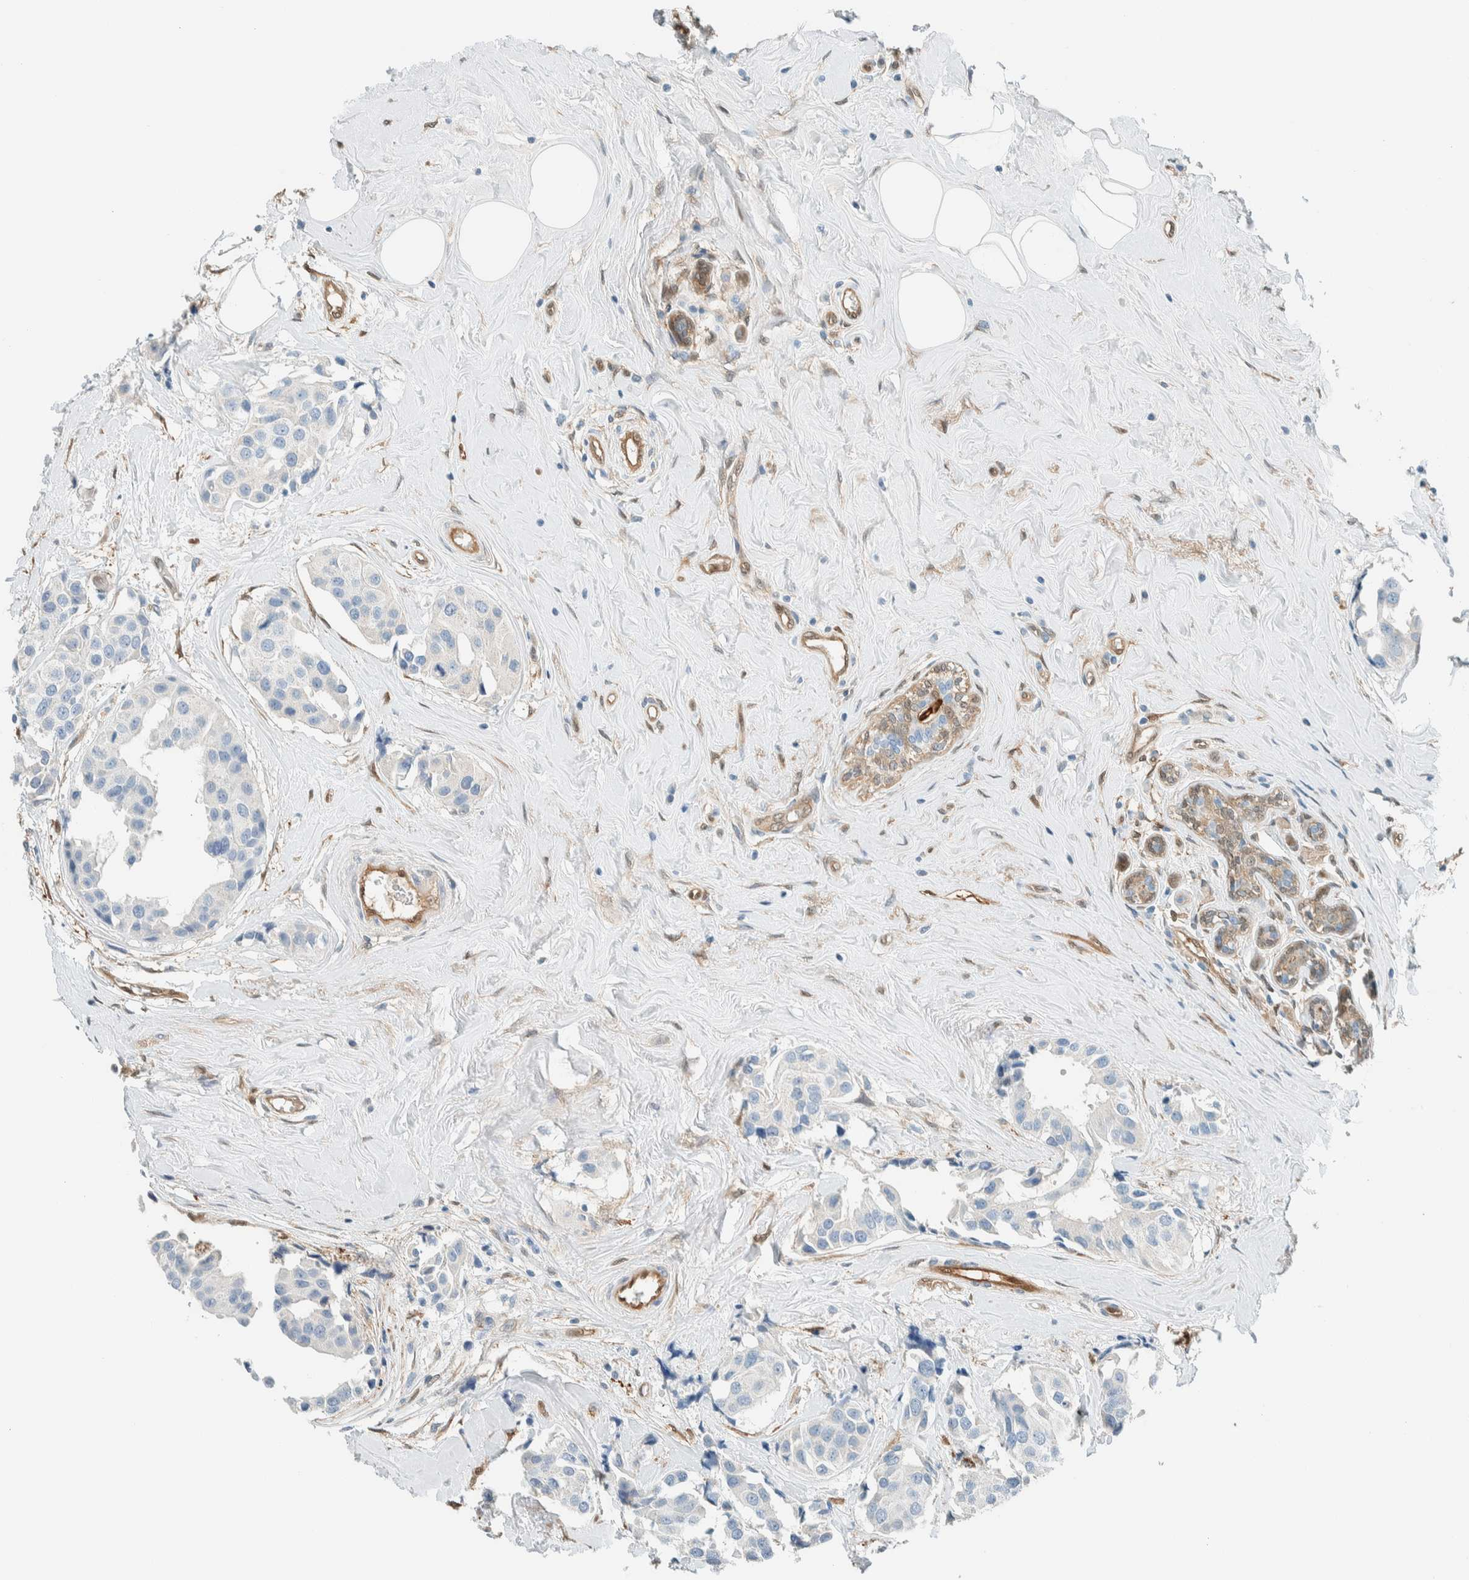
{"staining": {"intensity": "negative", "quantity": "none", "location": "none"}, "tissue": "breast cancer", "cell_type": "Tumor cells", "image_type": "cancer", "snomed": [{"axis": "morphology", "description": "Normal tissue, NOS"}, {"axis": "morphology", "description": "Duct carcinoma"}, {"axis": "topography", "description": "Breast"}], "caption": "High power microscopy micrograph of an immunohistochemistry (IHC) micrograph of breast cancer (infiltrating ductal carcinoma), revealing no significant positivity in tumor cells.", "gene": "NXN", "patient": {"sex": "female", "age": 39}}